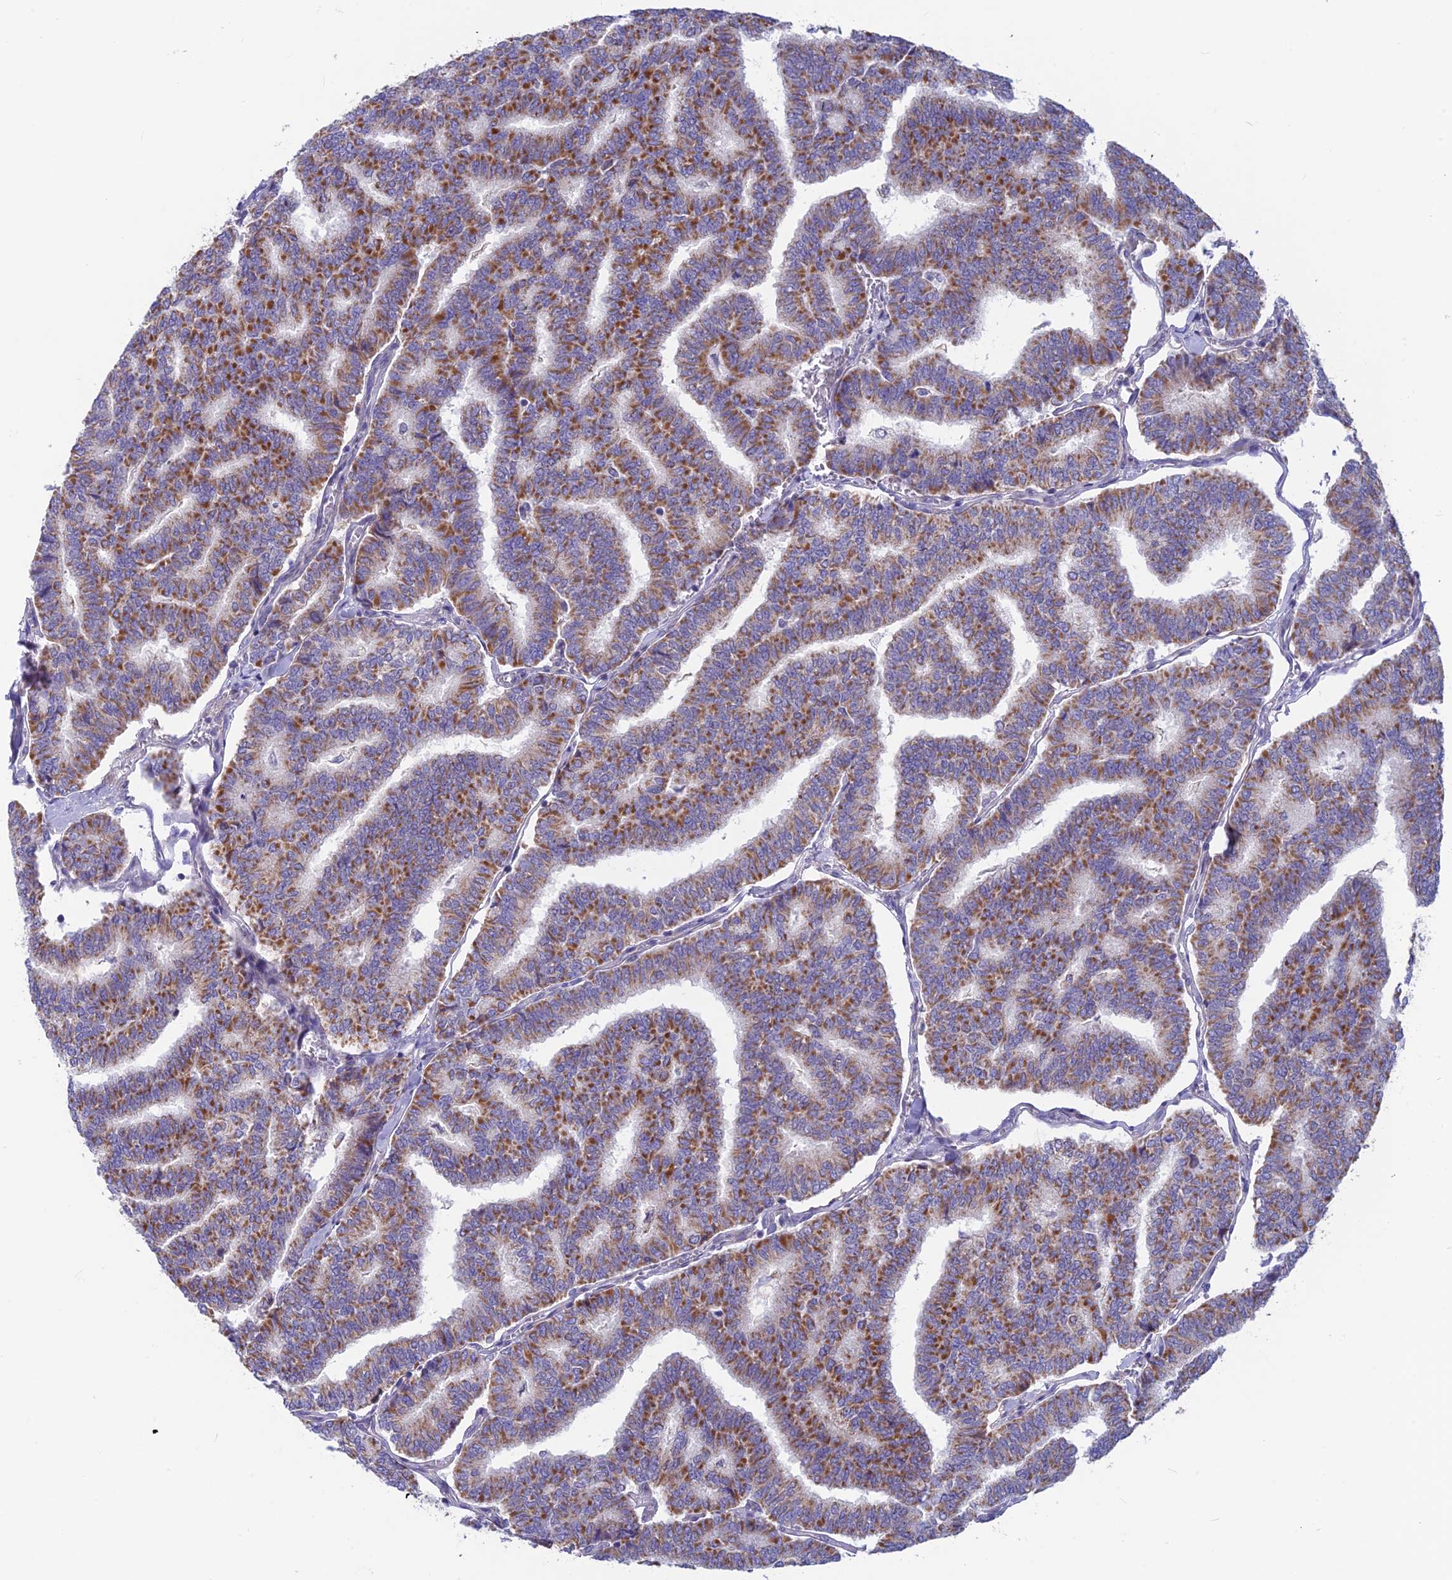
{"staining": {"intensity": "moderate", "quantity": ">75%", "location": "cytoplasmic/membranous"}, "tissue": "thyroid cancer", "cell_type": "Tumor cells", "image_type": "cancer", "snomed": [{"axis": "morphology", "description": "Papillary adenocarcinoma, NOS"}, {"axis": "topography", "description": "Thyroid gland"}], "caption": "The photomicrograph exhibits immunohistochemical staining of thyroid cancer (papillary adenocarcinoma). There is moderate cytoplasmic/membranous positivity is seen in about >75% of tumor cells.", "gene": "PLAC9", "patient": {"sex": "female", "age": 35}}